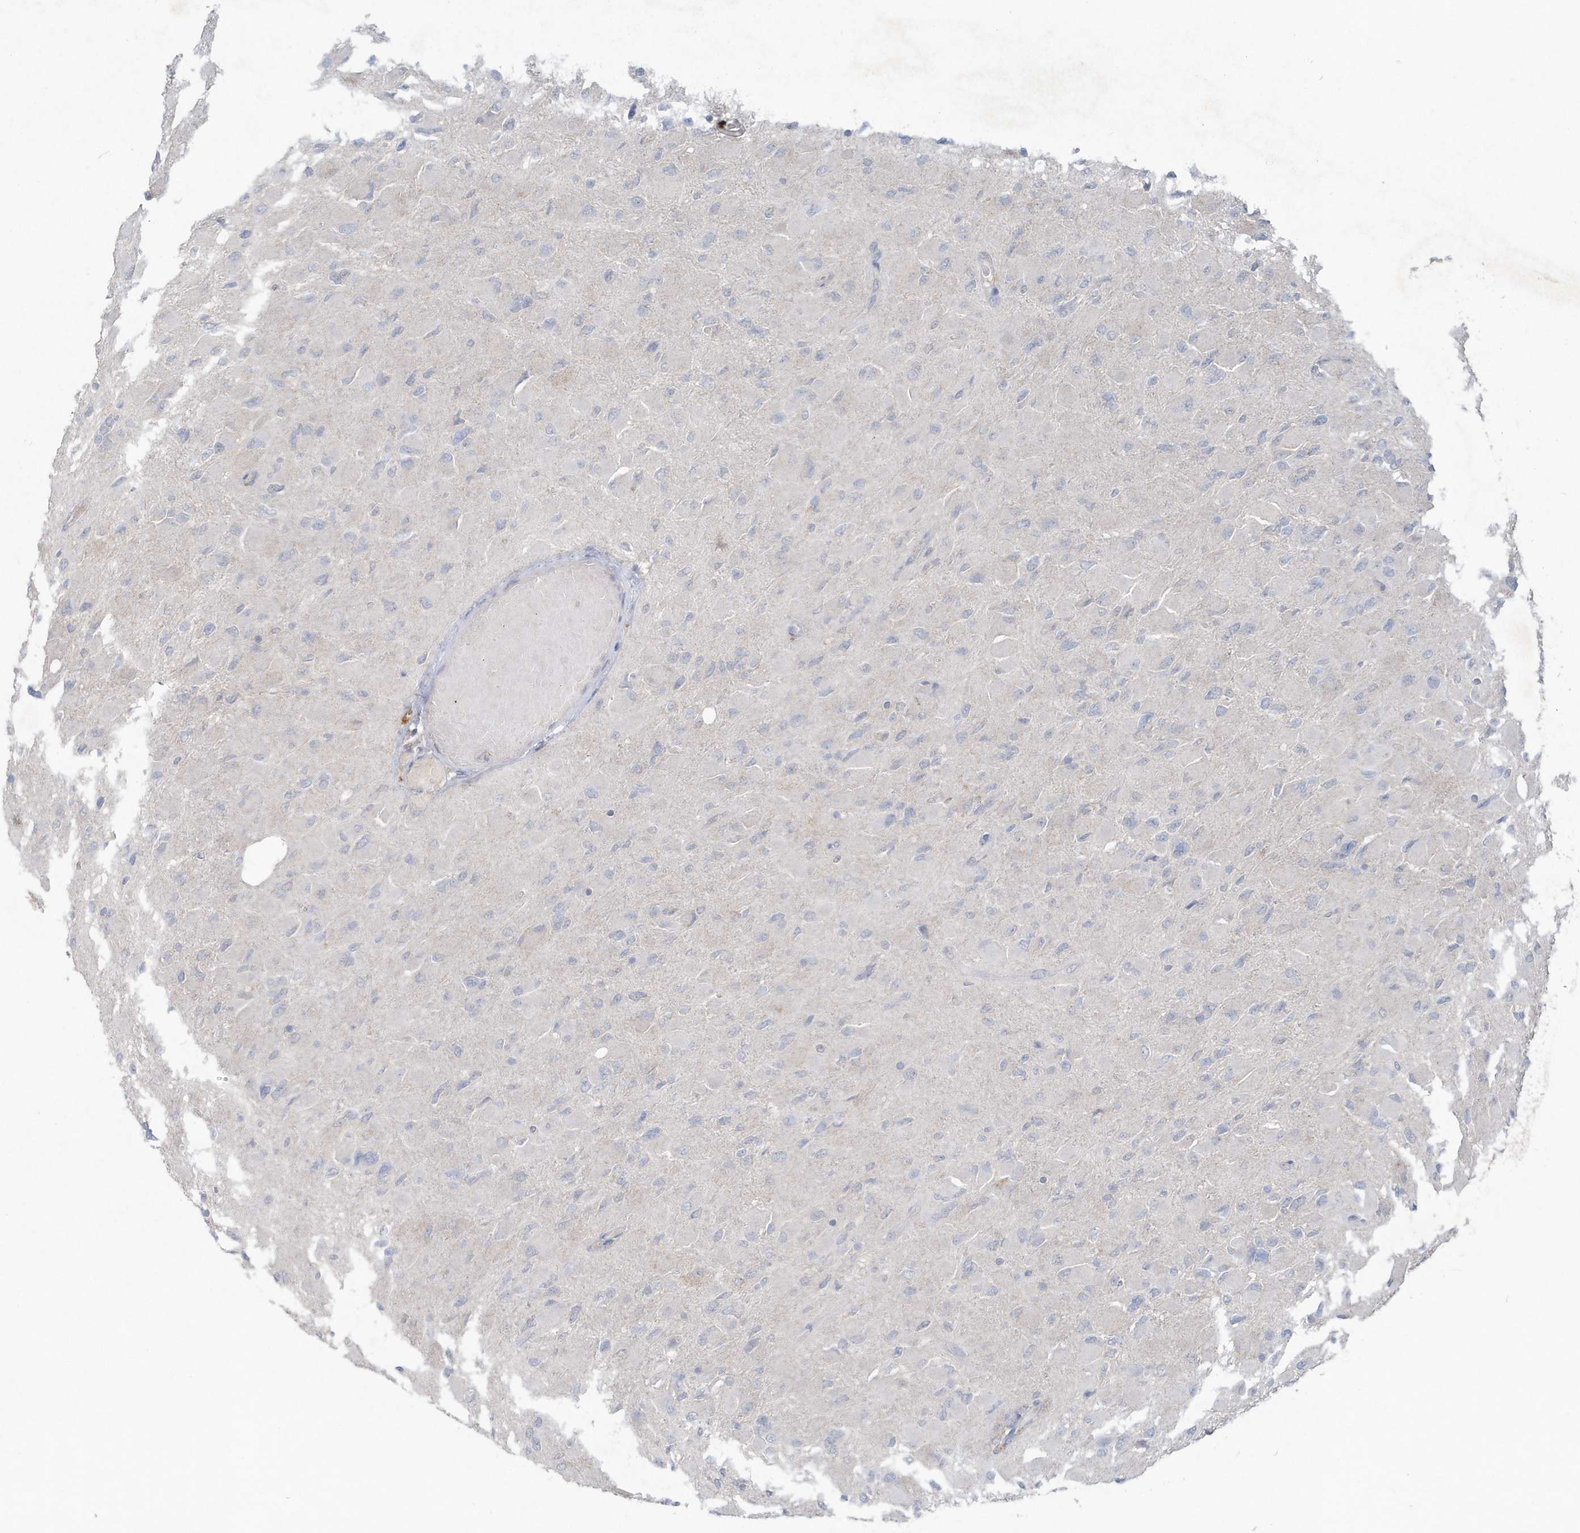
{"staining": {"intensity": "negative", "quantity": "none", "location": "none"}, "tissue": "glioma", "cell_type": "Tumor cells", "image_type": "cancer", "snomed": [{"axis": "morphology", "description": "Glioma, malignant, High grade"}, {"axis": "topography", "description": "Cerebral cortex"}], "caption": "The IHC image has no significant staining in tumor cells of high-grade glioma (malignant) tissue.", "gene": "C1RL", "patient": {"sex": "female", "age": 36}}